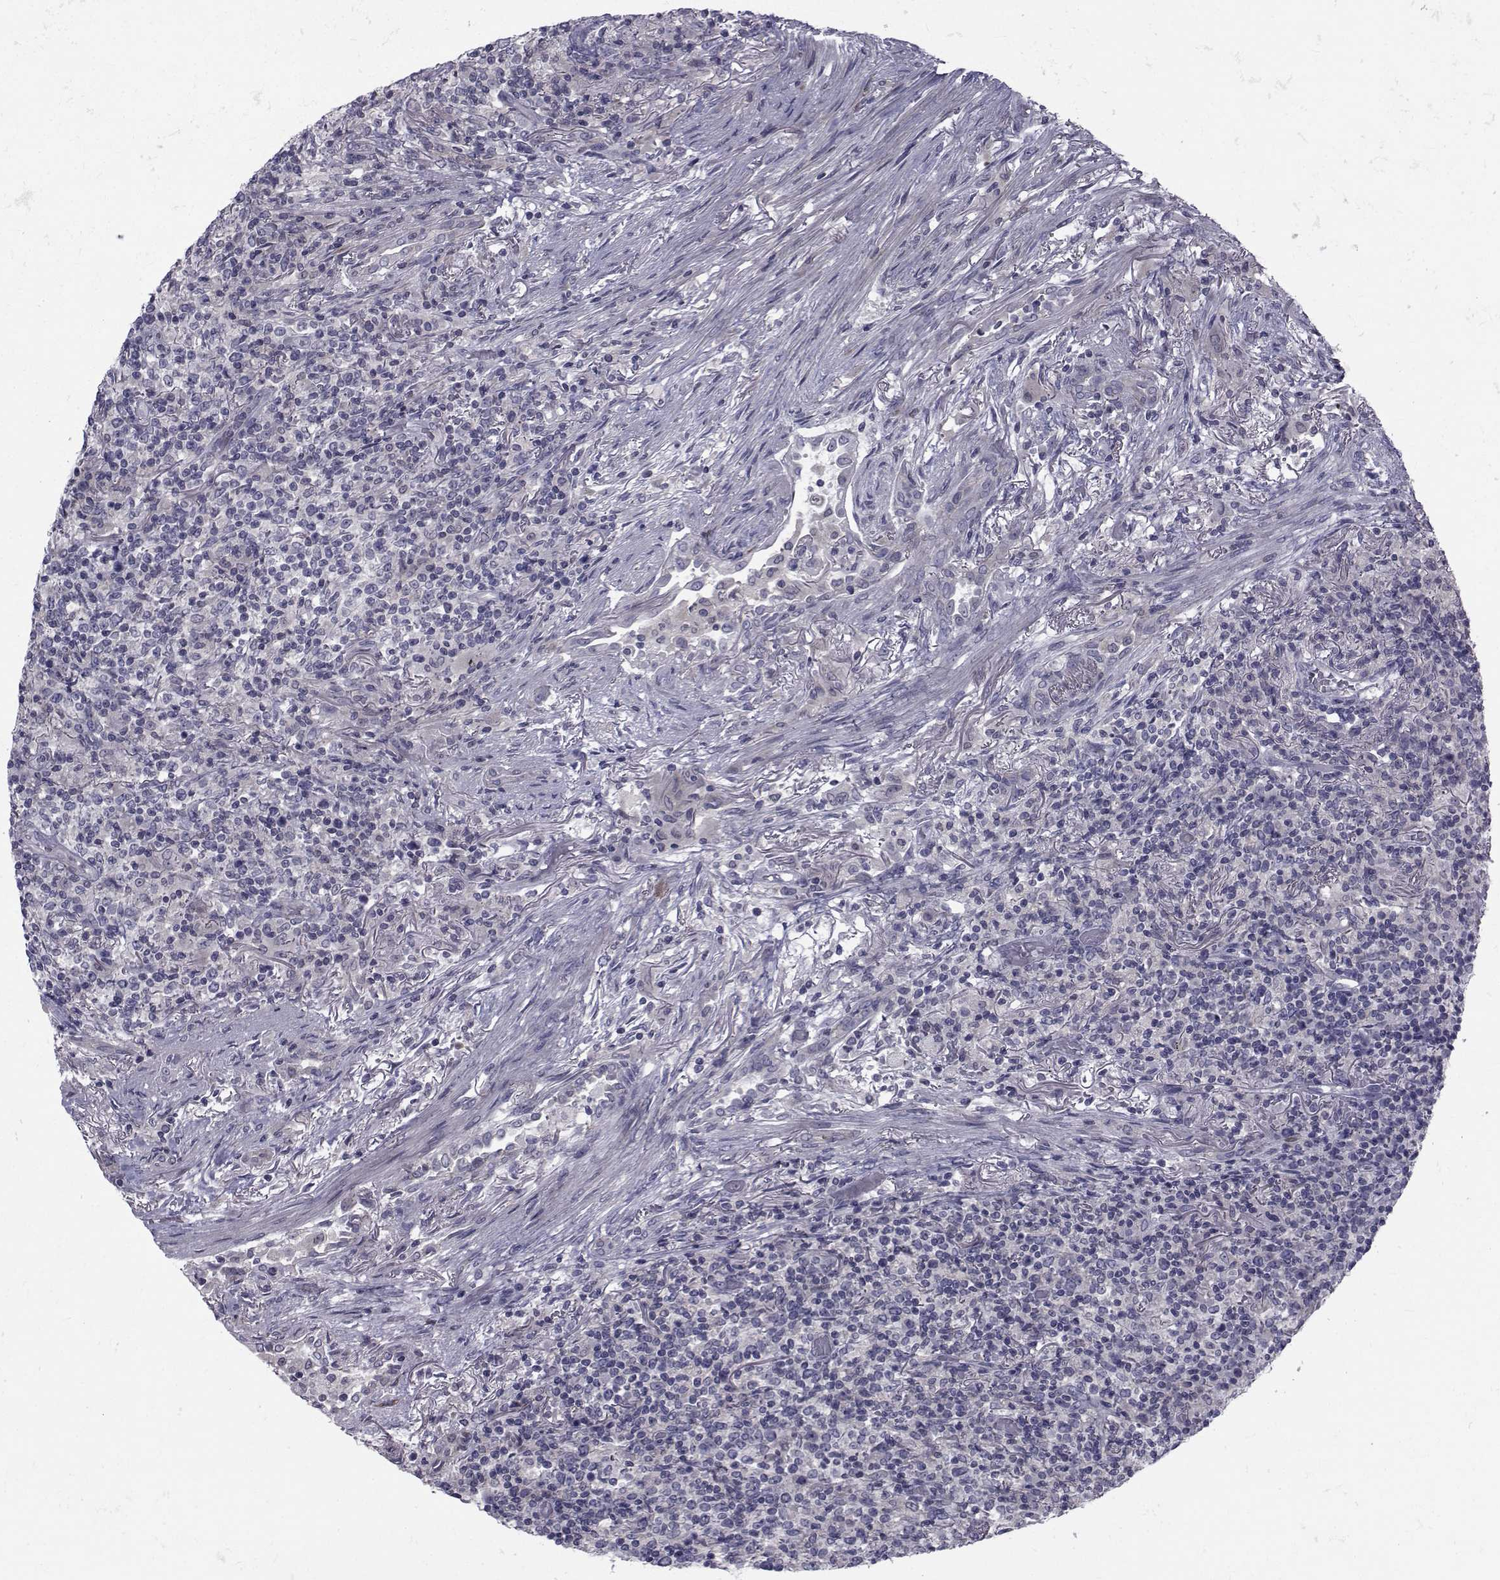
{"staining": {"intensity": "negative", "quantity": "none", "location": "none"}, "tissue": "lymphoma", "cell_type": "Tumor cells", "image_type": "cancer", "snomed": [{"axis": "morphology", "description": "Malignant lymphoma, non-Hodgkin's type, High grade"}, {"axis": "topography", "description": "Lung"}], "caption": "A high-resolution micrograph shows immunohistochemistry staining of malignant lymphoma, non-Hodgkin's type (high-grade), which displays no significant positivity in tumor cells.", "gene": "SLC30A10", "patient": {"sex": "male", "age": 79}}